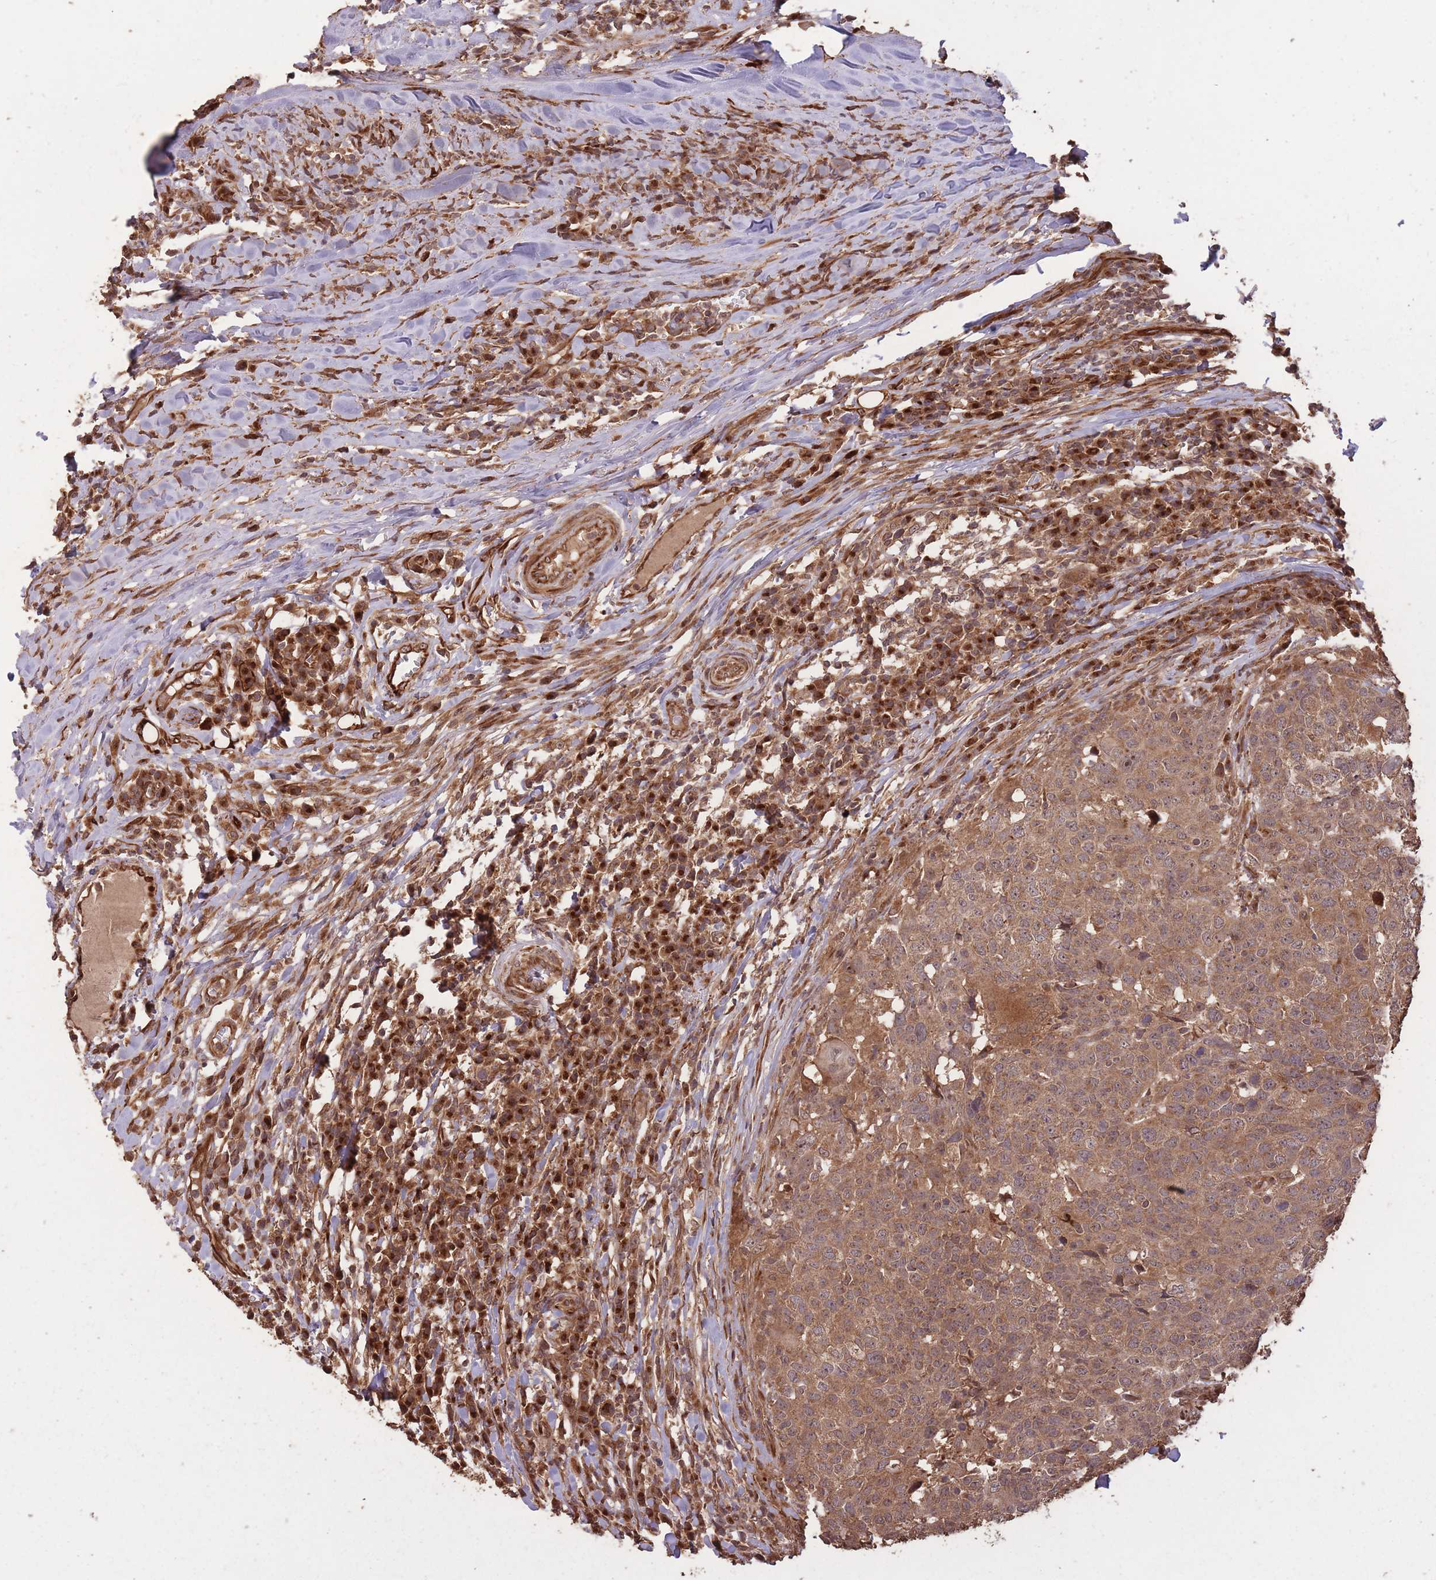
{"staining": {"intensity": "moderate", "quantity": ">75%", "location": "cytoplasmic/membranous"}, "tissue": "head and neck cancer", "cell_type": "Tumor cells", "image_type": "cancer", "snomed": [{"axis": "morphology", "description": "Normal tissue, NOS"}, {"axis": "morphology", "description": "Squamous cell carcinoma, NOS"}, {"axis": "topography", "description": "Skeletal muscle"}, {"axis": "topography", "description": "Vascular tissue"}, {"axis": "topography", "description": "Peripheral nerve tissue"}, {"axis": "topography", "description": "Head-Neck"}], "caption": "DAB (3,3'-diaminobenzidine) immunohistochemical staining of head and neck squamous cell carcinoma demonstrates moderate cytoplasmic/membranous protein staining in approximately >75% of tumor cells.", "gene": "ERBB3", "patient": {"sex": "male", "age": 66}}